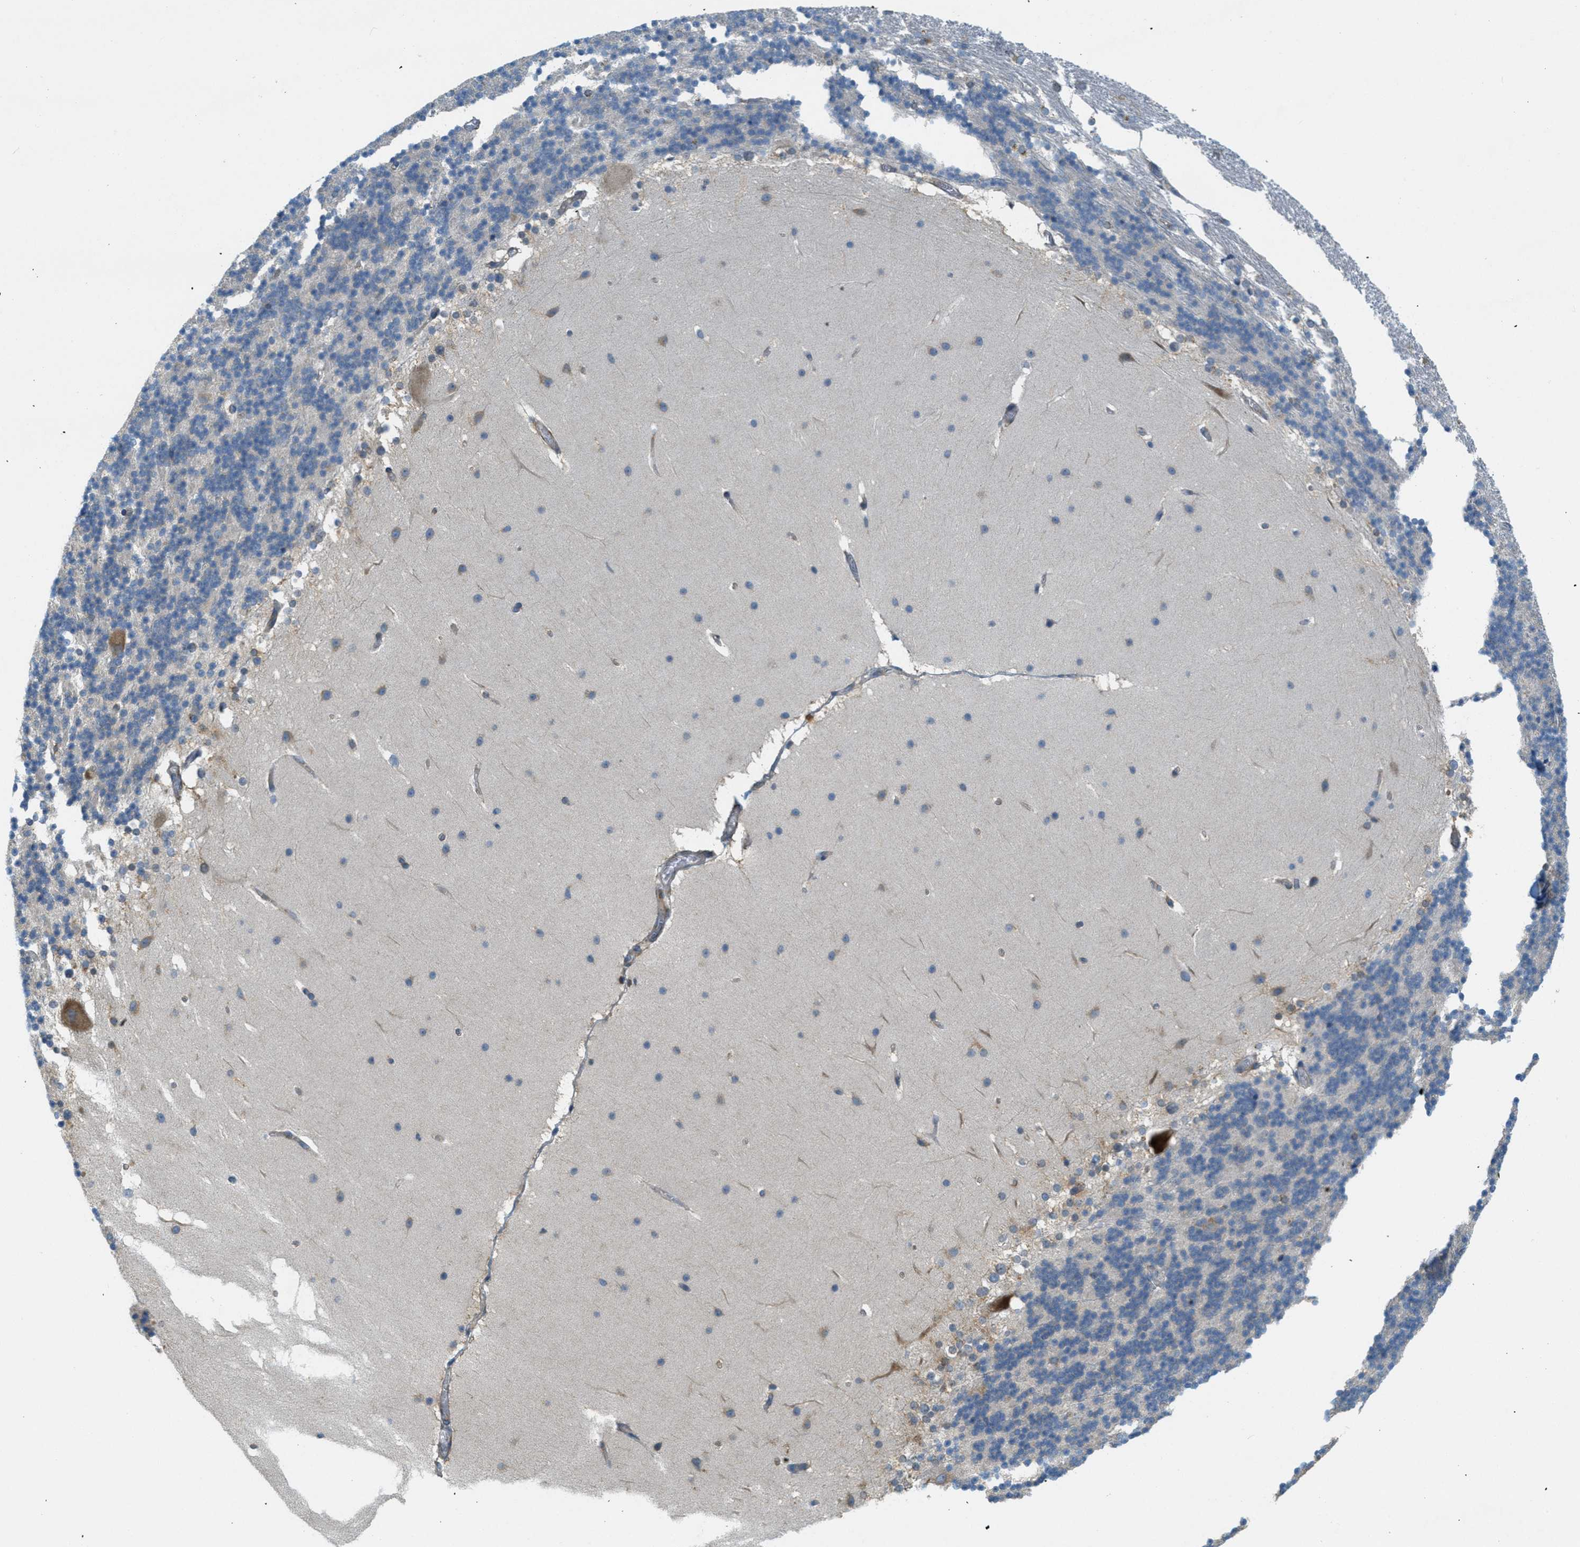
{"staining": {"intensity": "negative", "quantity": "none", "location": "none"}, "tissue": "cerebellum", "cell_type": "Cells in granular layer", "image_type": "normal", "snomed": [{"axis": "morphology", "description": "Normal tissue, NOS"}, {"axis": "topography", "description": "Cerebellum"}], "caption": "There is no significant positivity in cells in granular layer of cerebellum. (DAB (3,3'-diaminobenzidine) immunohistochemistry (IHC) visualized using brightfield microscopy, high magnification).", "gene": "ABCF1", "patient": {"sex": "female", "age": 19}}